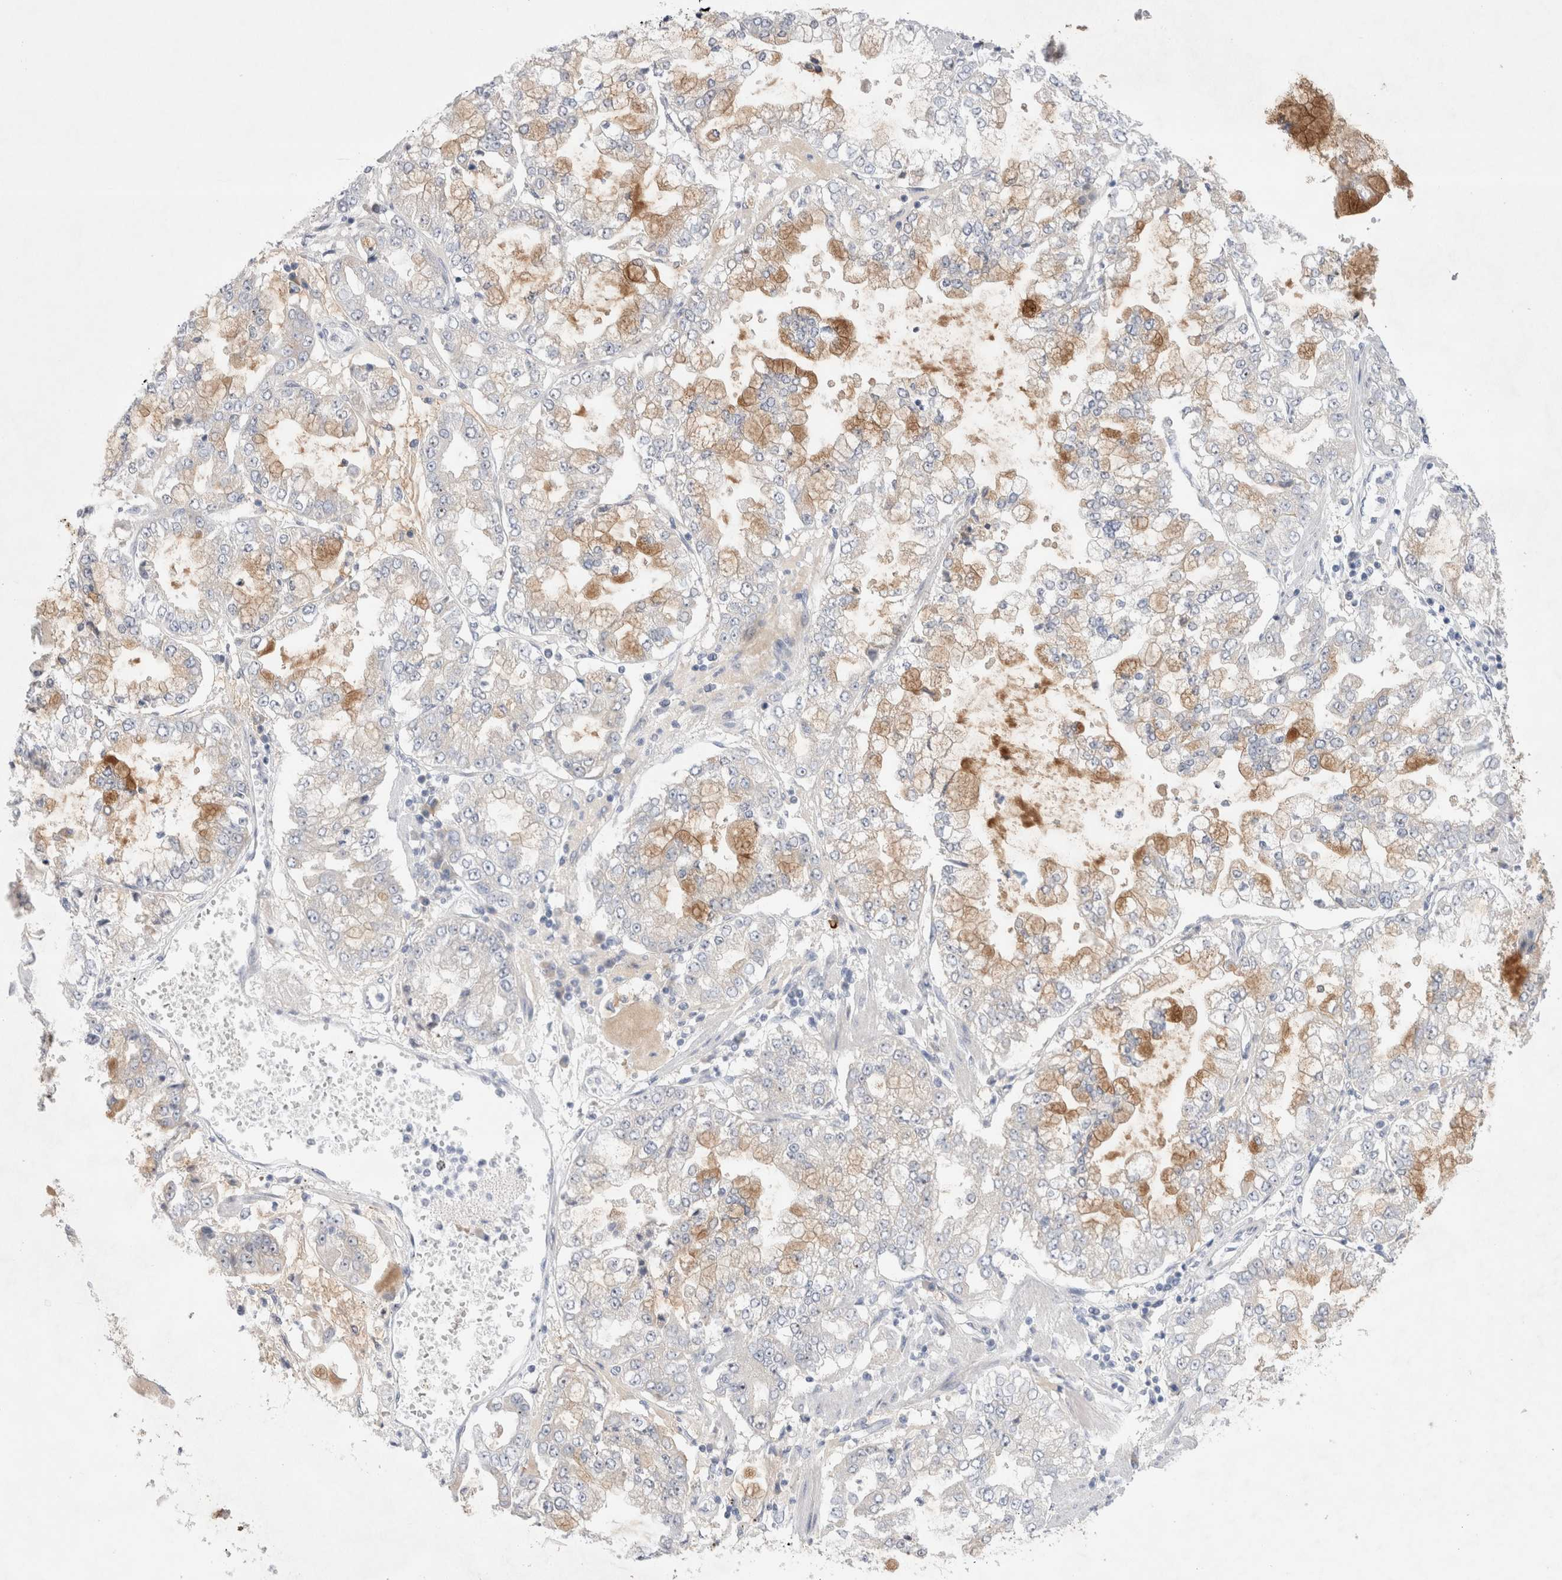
{"staining": {"intensity": "moderate", "quantity": "<25%", "location": "cytoplasmic/membranous"}, "tissue": "stomach cancer", "cell_type": "Tumor cells", "image_type": "cancer", "snomed": [{"axis": "morphology", "description": "Adenocarcinoma, NOS"}, {"axis": "topography", "description": "Stomach"}], "caption": "Immunohistochemistry (IHC) of stomach adenocarcinoma exhibits low levels of moderate cytoplasmic/membranous staining in approximately <25% of tumor cells.", "gene": "RBM12B", "patient": {"sex": "male", "age": 76}}